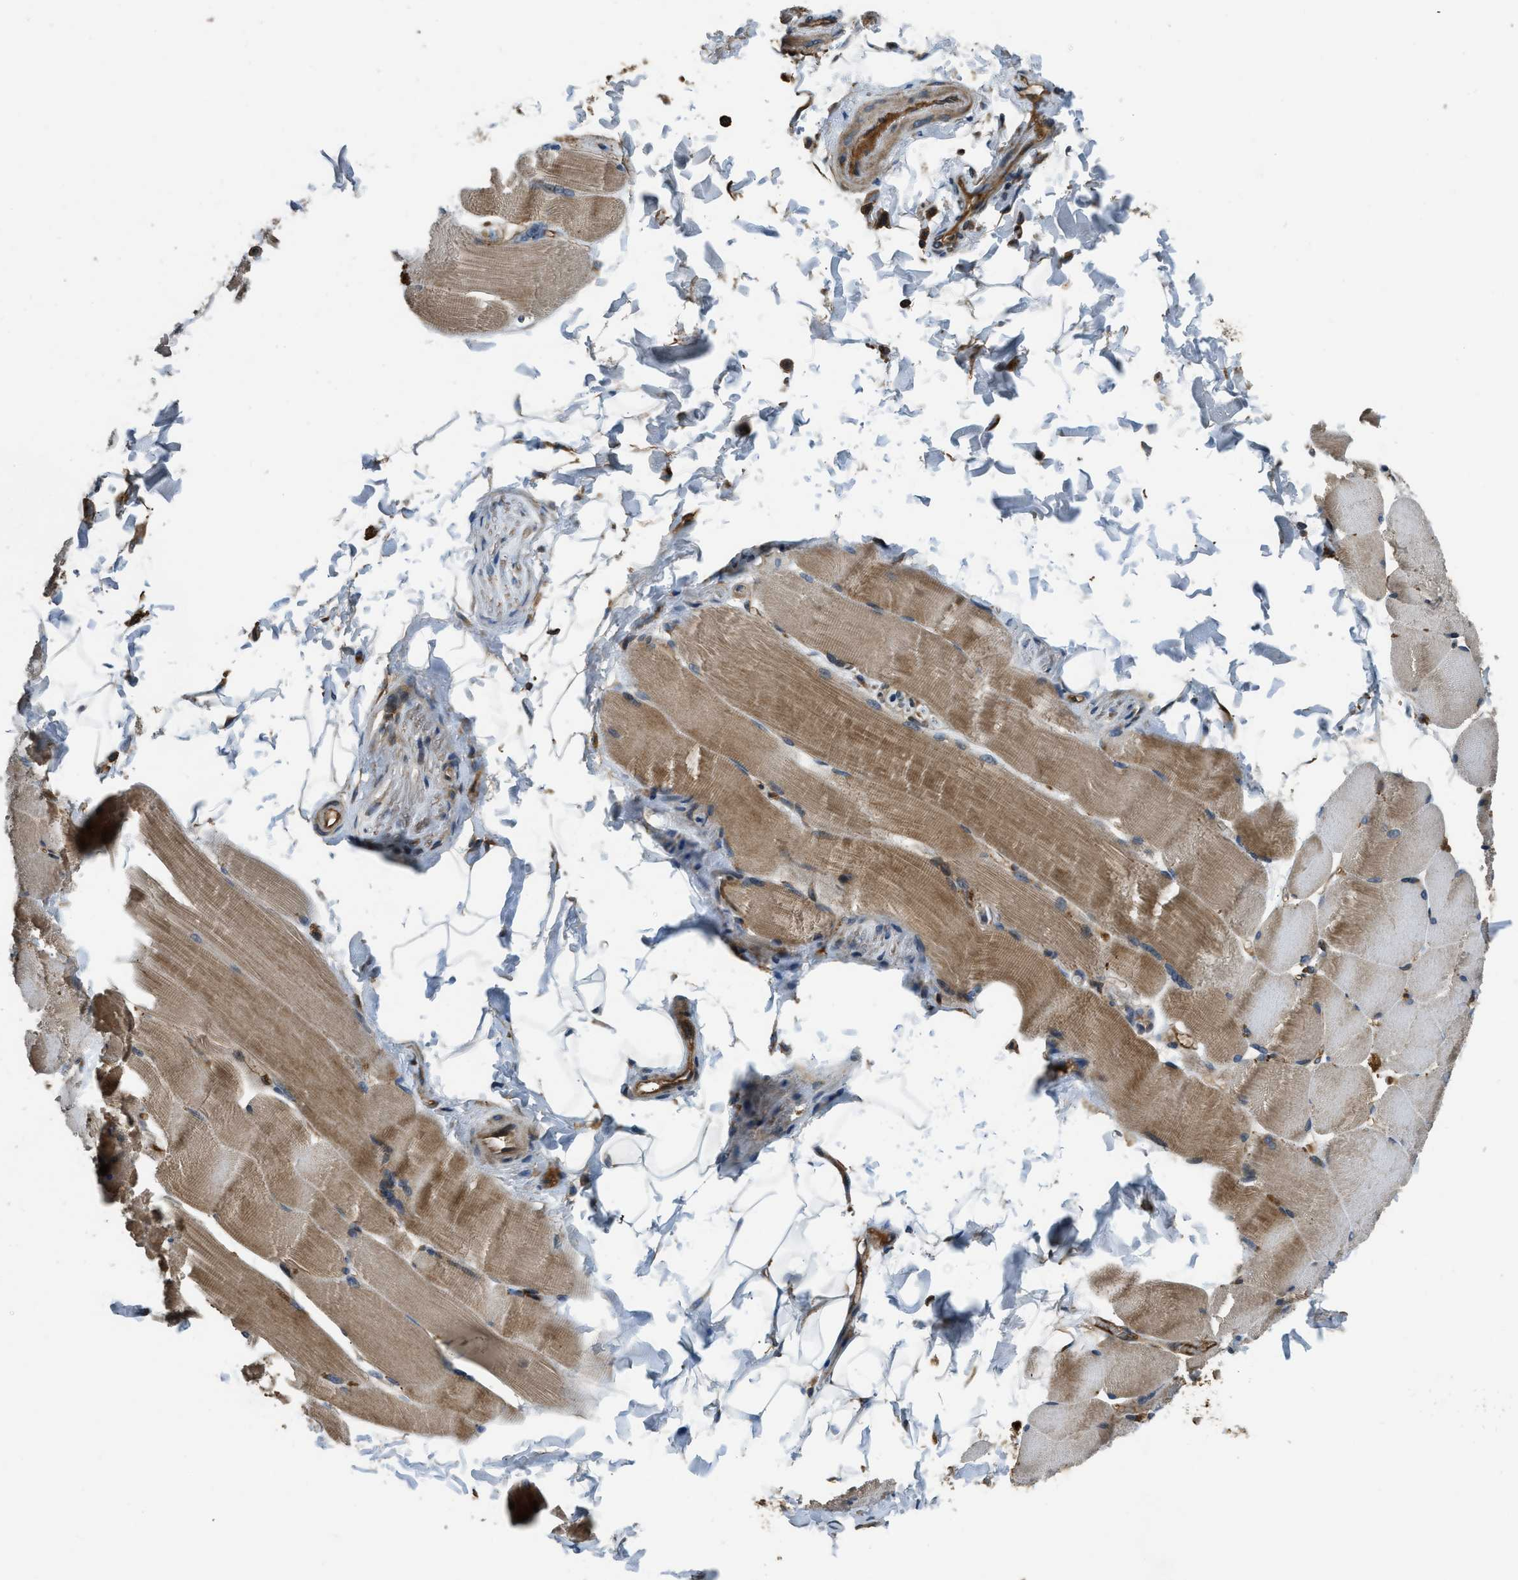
{"staining": {"intensity": "moderate", "quantity": ">75%", "location": "cytoplasmic/membranous"}, "tissue": "skeletal muscle", "cell_type": "Myocytes", "image_type": "normal", "snomed": [{"axis": "morphology", "description": "Normal tissue, NOS"}, {"axis": "topography", "description": "Skin"}, {"axis": "topography", "description": "Skeletal muscle"}], "caption": "Moderate cytoplasmic/membranous protein positivity is present in approximately >75% of myocytes in skeletal muscle.", "gene": "GGH", "patient": {"sex": "male", "age": 83}}